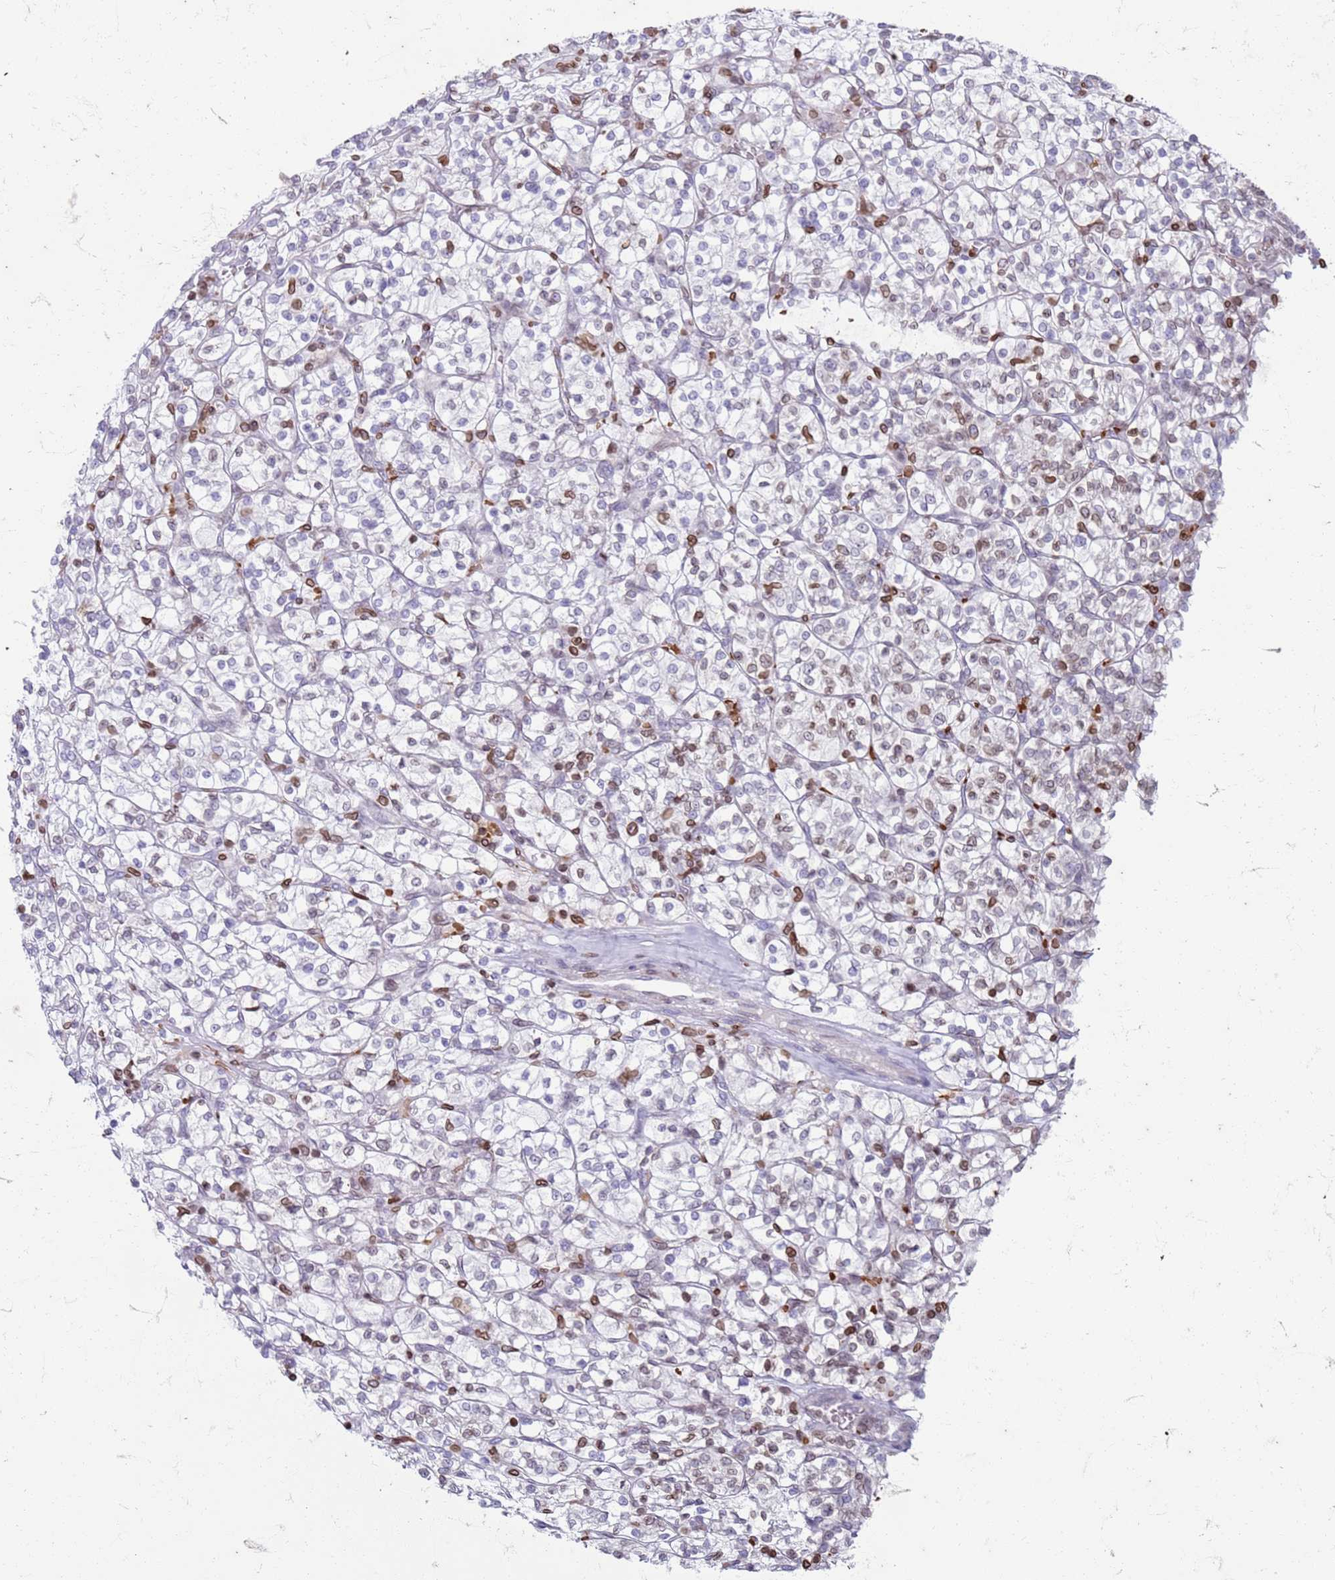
{"staining": {"intensity": "negative", "quantity": "none", "location": "none"}, "tissue": "renal cancer", "cell_type": "Tumor cells", "image_type": "cancer", "snomed": [{"axis": "morphology", "description": "Adenocarcinoma, NOS"}, {"axis": "topography", "description": "Kidney"}], "caption": "Human renal cancer stained for a protein using immunohistochemistry (IHC) displays no expression in tumor cells.", "gene": "METTL25B", "patient": {"sex": "female", "age": 64}}